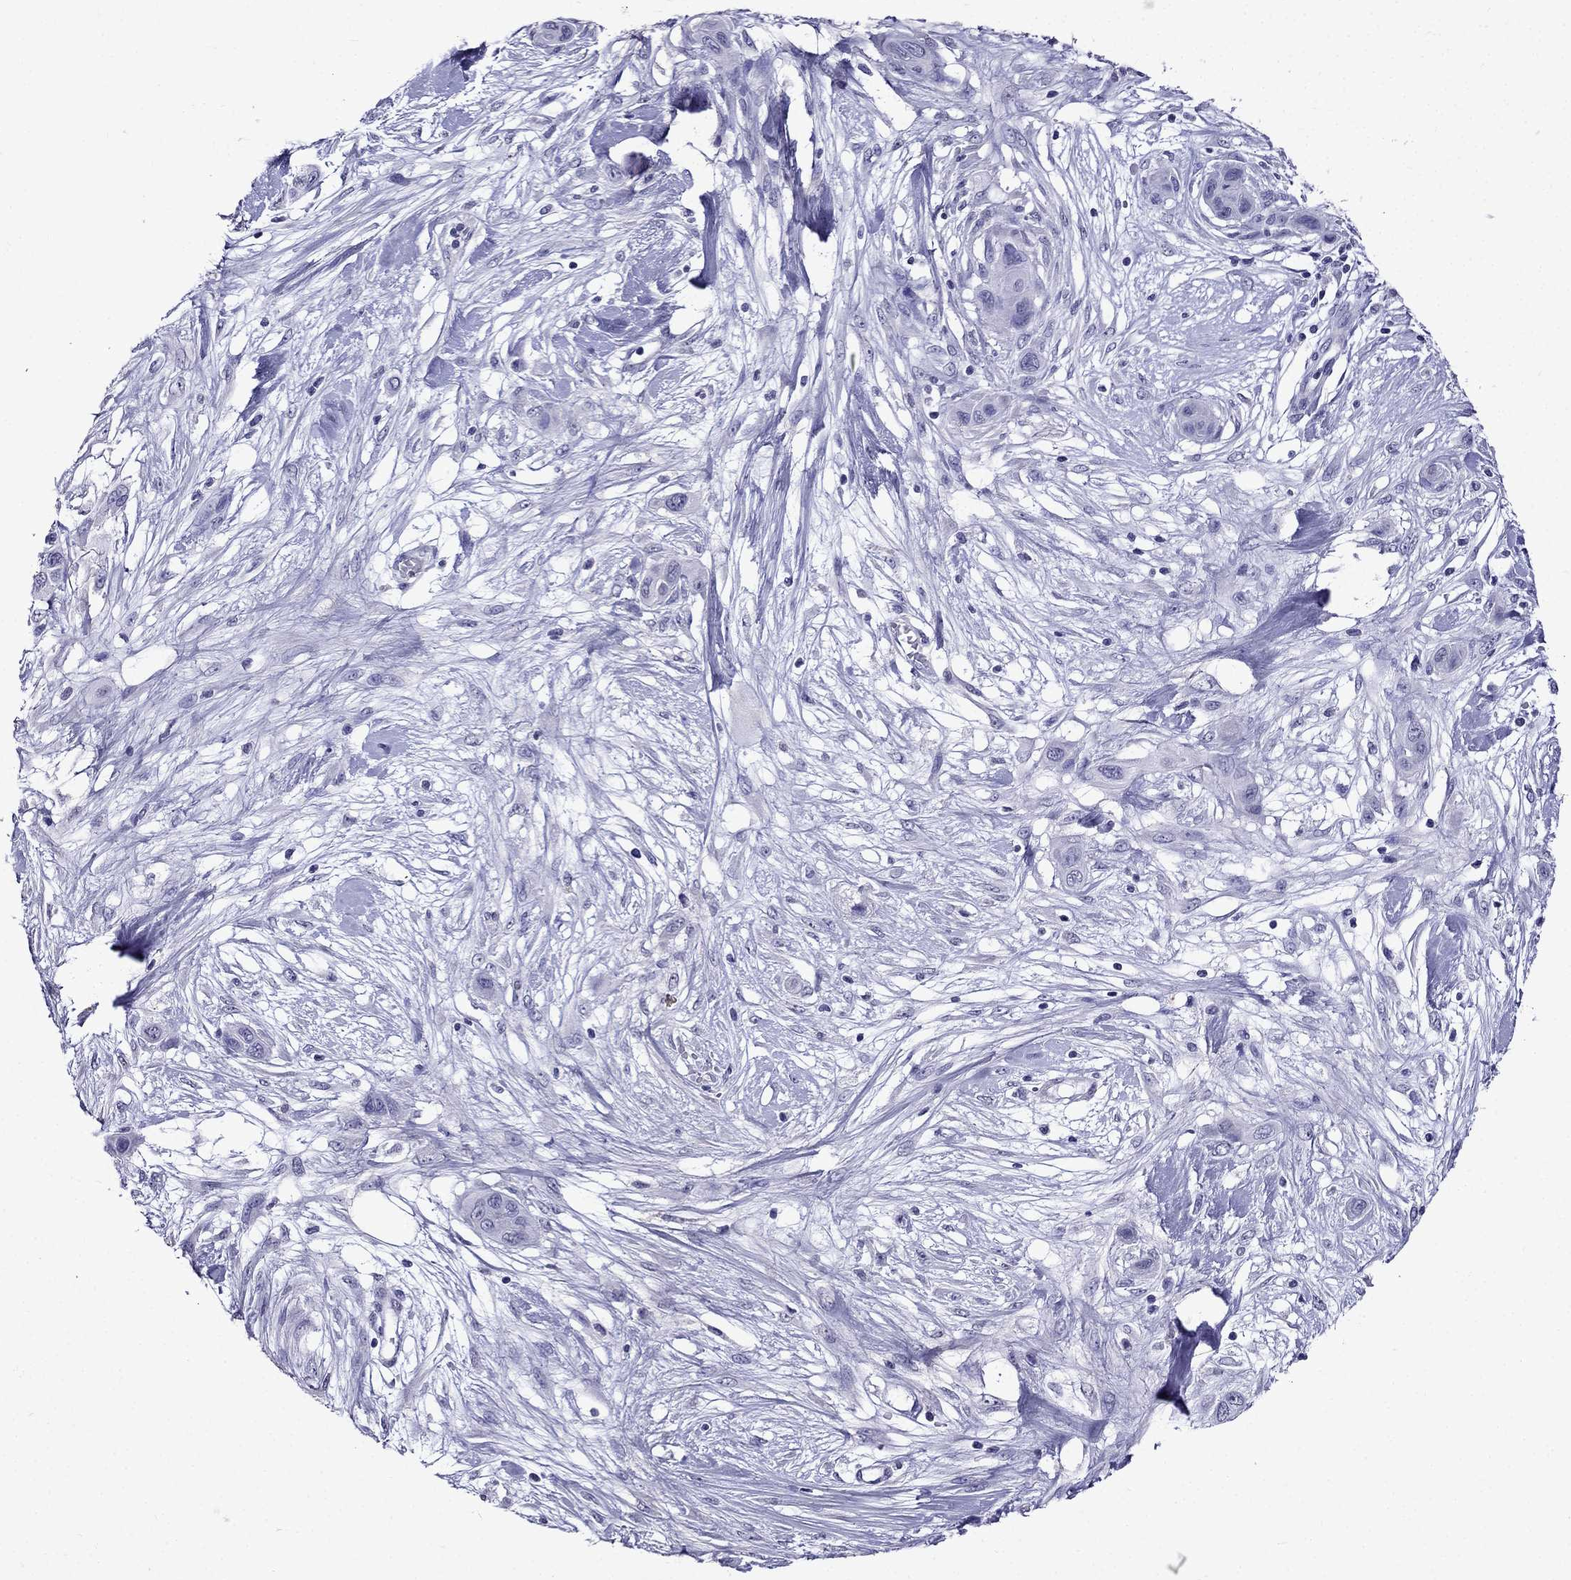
{"staining": {"intensity": "negative", "quantity": "none", "location": "none"}, "tissue": "skin cancer", "cell_type": "Tumor cells", "image_type": "cancer", "snomed": [{"axis": "morphology", "description": "Squamous cell carcinoma, NOS"}, {"axis": "topography", "description": "Skin"}], "caption": "Human skin squamous cell carcinoma stained for a protein using immunohistochemistry shows no staining in tumor cells.", "gene": "DNAH17", "patient": {"sex": "male", "age": 79}}